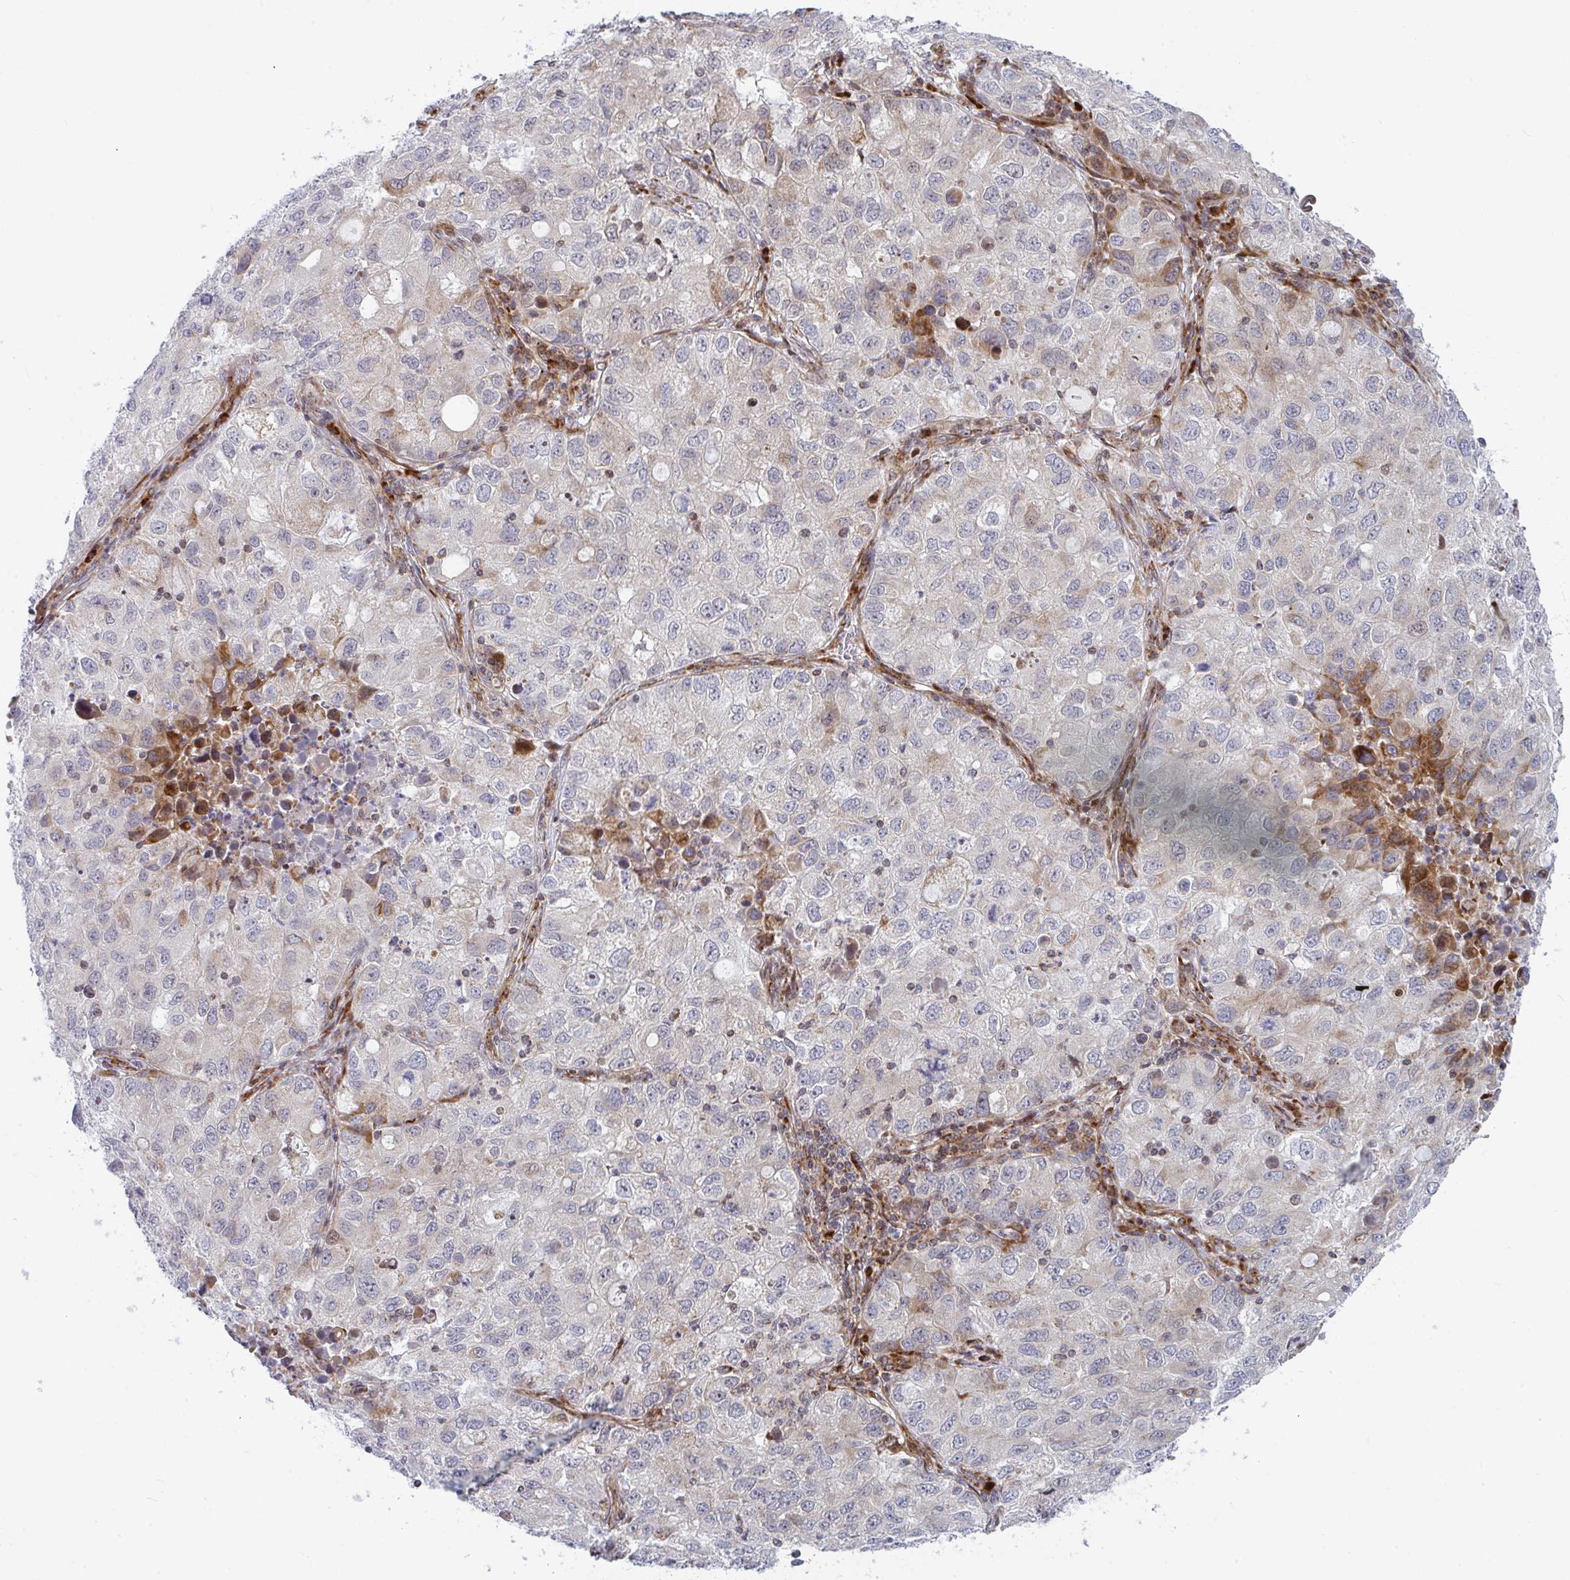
{"staining": {"intensity": "weak", "quantity": "<25%", "location": "cytoplasmic/membranous"}, "tissue": "lung cancer", "cell_type": "Tumor cells", "image_type": "cancer", "snomed": [{"axis": "morphology", "description": "Normal morphology"}, {"axis": "morphology", "description": "Adenocarcinoma, NOS"}, {"axis": "topography", "description": "Lymph node"}, {"axis": "topography", "description": "Lung"}], "caption": "Immunohistochemistry (IHC) of lung adenocarcinoma exhibits no staining in tumor cells.", "gene": "PRKCH", "patient": {"sex": "female", "age": 51}}